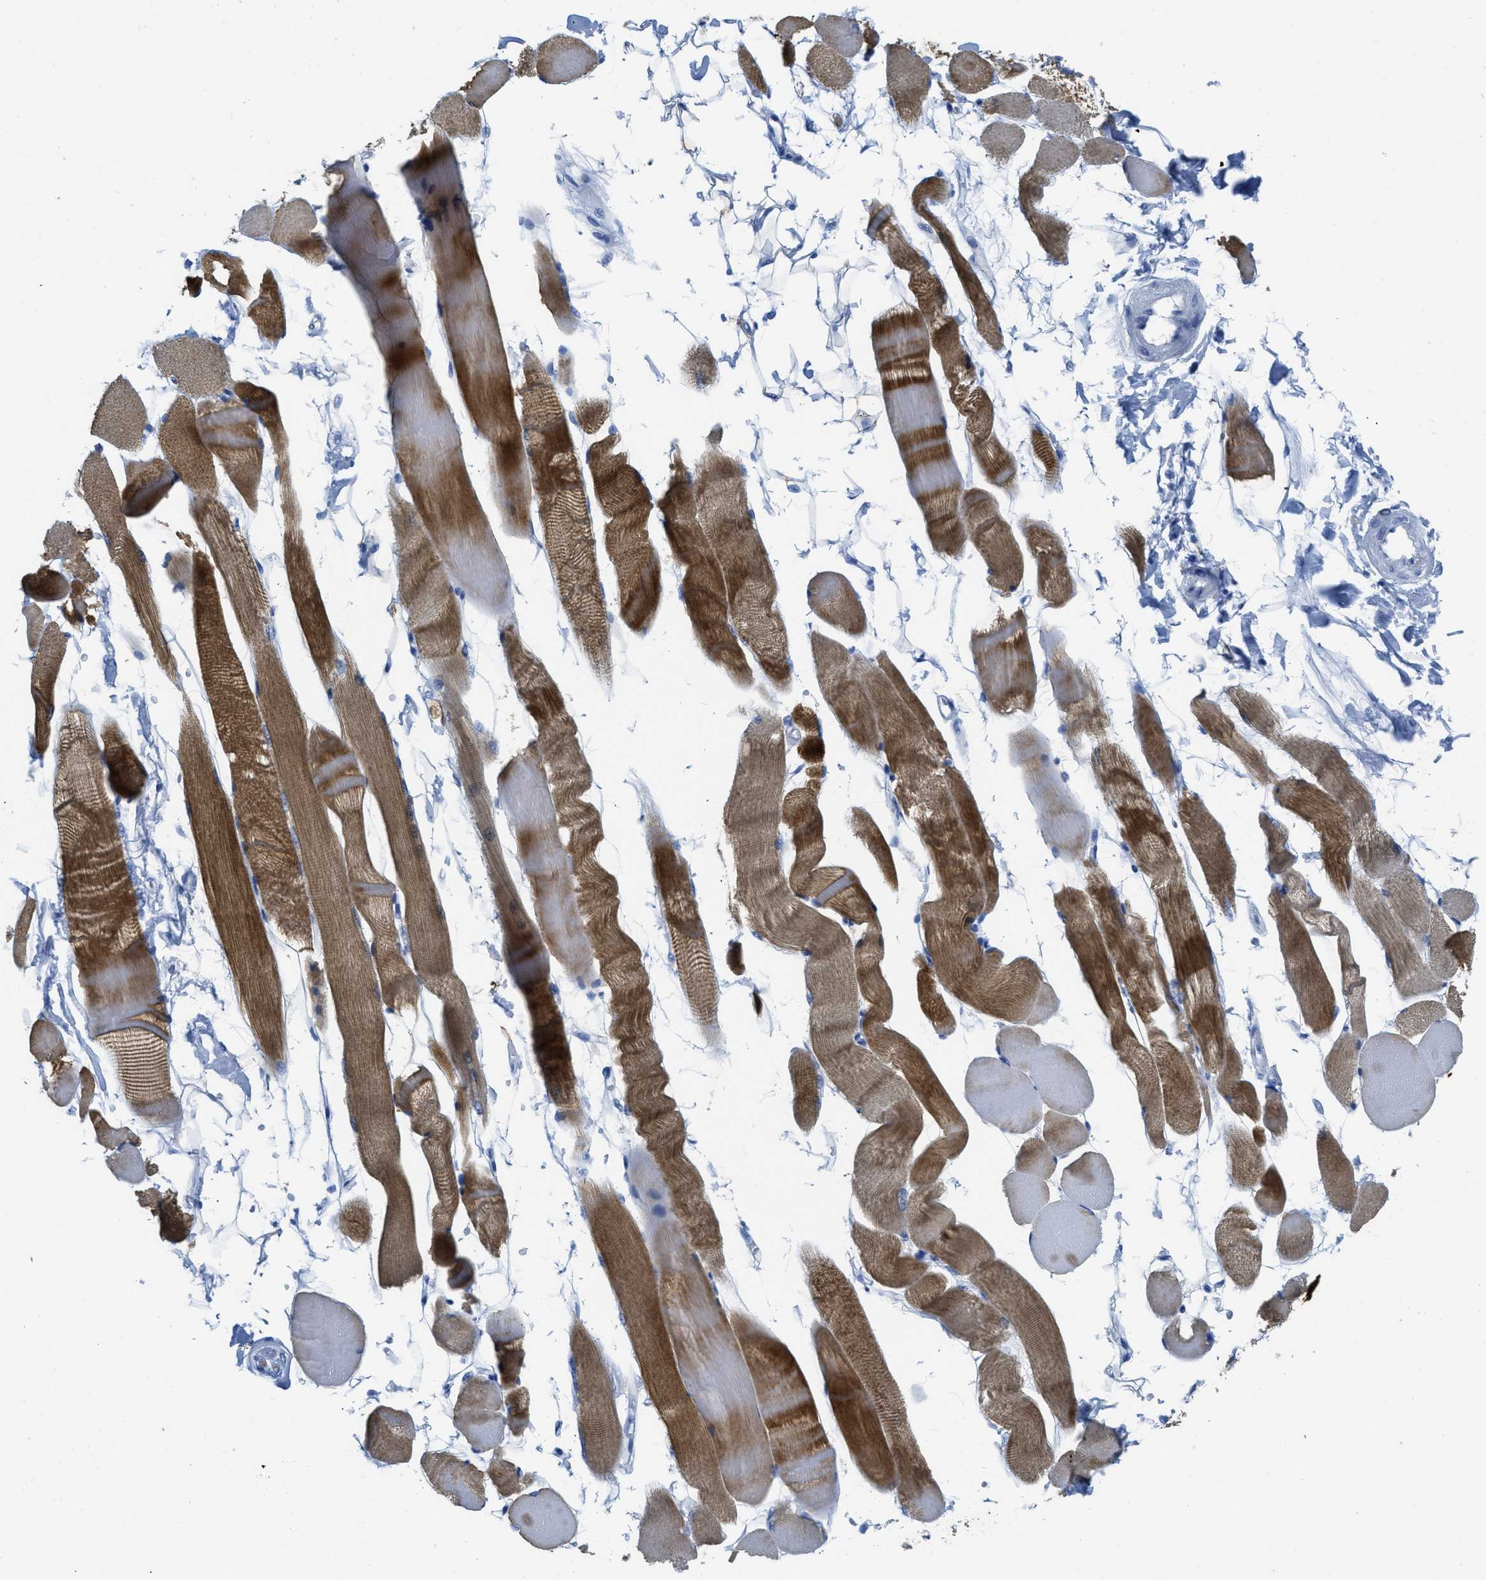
{"staining": {"intensity": "moderate", "quantity": ">75%", "location": "cytoplasmic/membranous"}, "tissue": "skeletal muscle", "cell_type": "Myocytes", "image_type": "normal", "snomed": [{"axis": "morphology", "description": "Normal tissue, NOS"}, {"axis": "topography", "description": "Skeletal muscle"}, {"axis": "topography", "description": "Peripheral nerve tissue"}], "caption": "Immunohistochemical staining of normal human skeletal muscle reveals medium levels of moderate cytoplasmic/membranous positivity in approximately >75% of myocytes.", "gene": "CNNM4", "patient": {"sex": "female", "age": 84}}